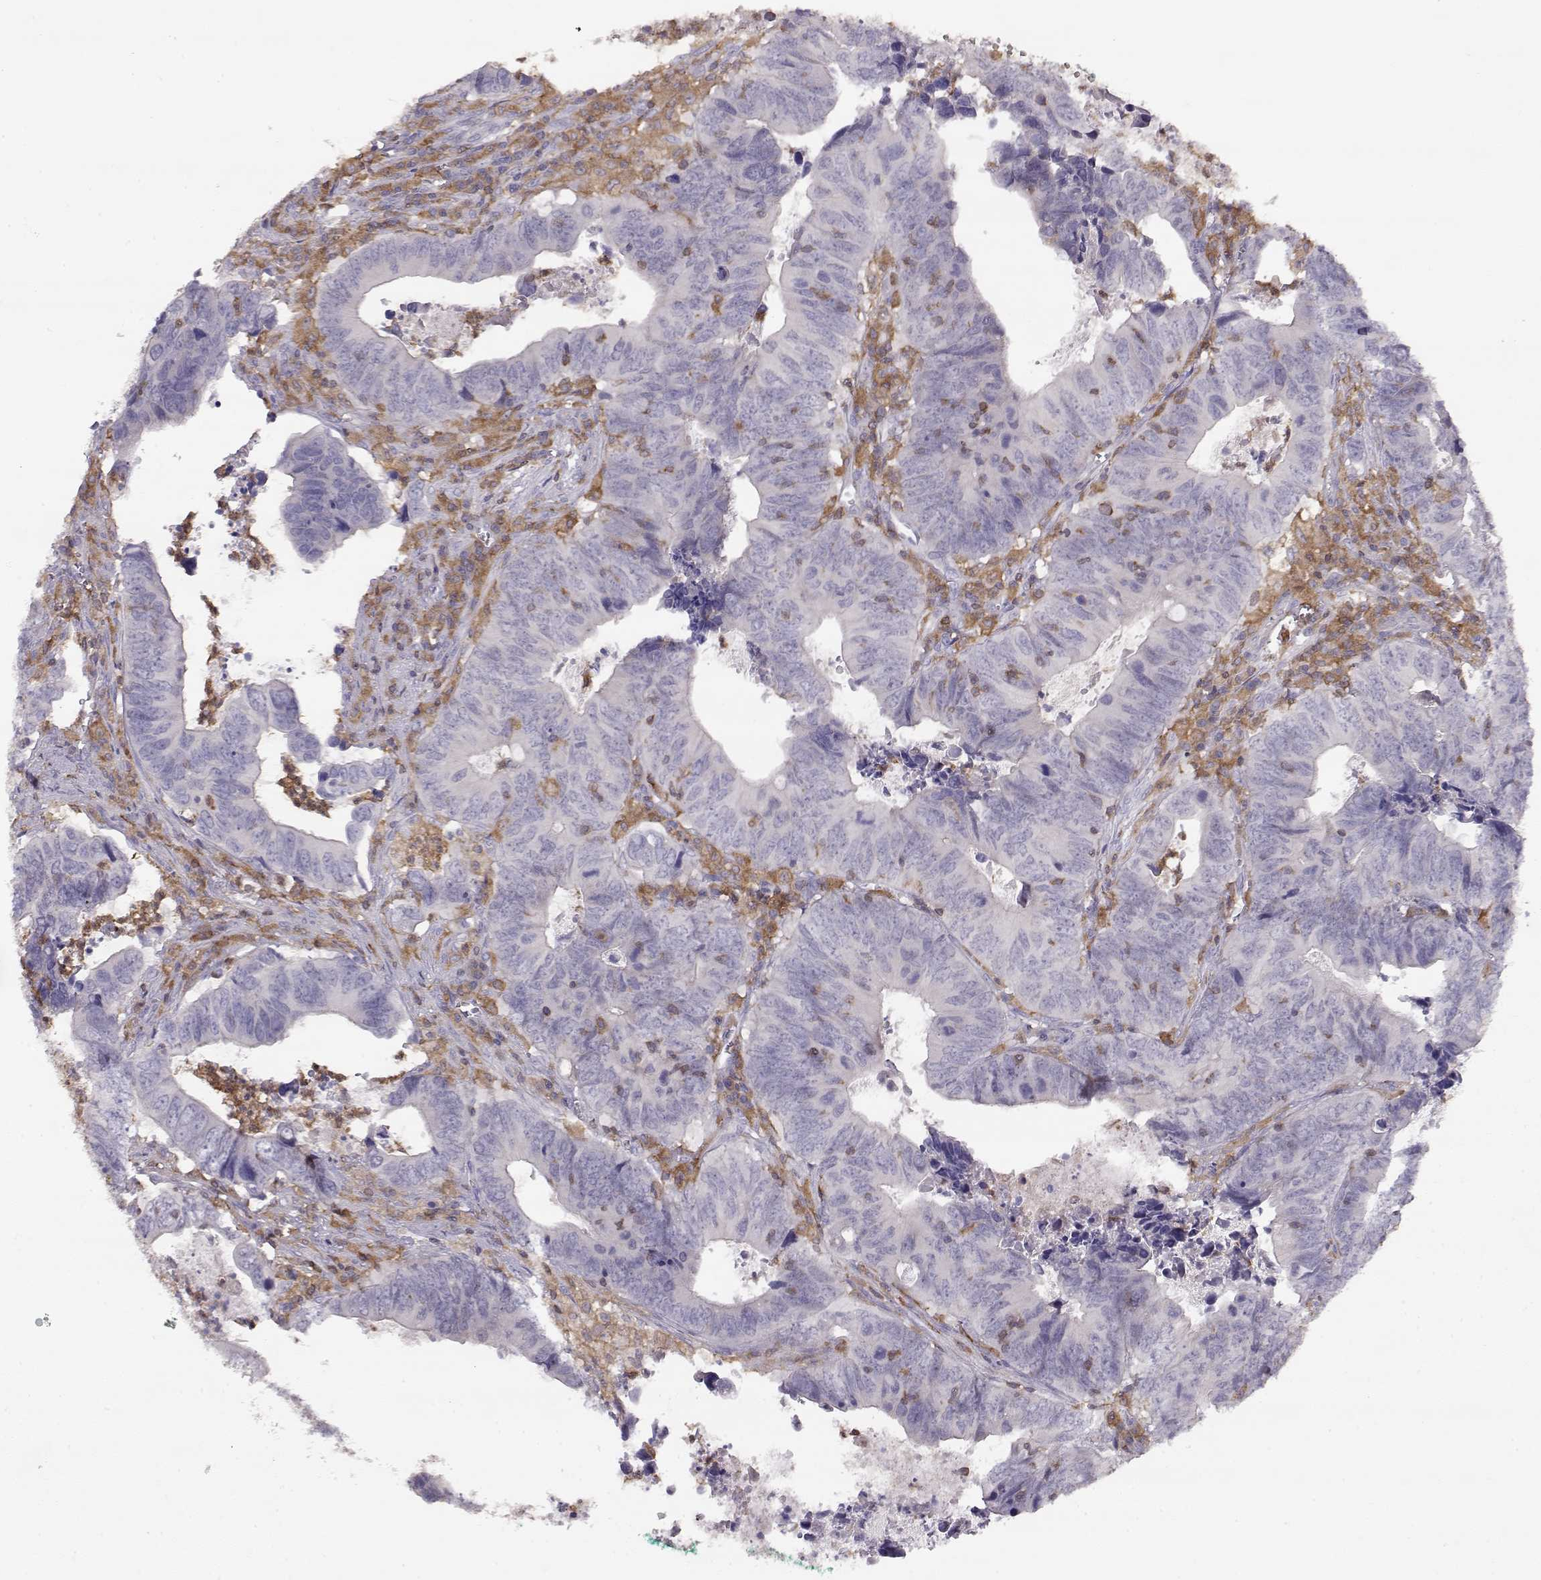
{"staining": {"intensity": "negative", "quantity": "none", "location": "none"}, "tissue": "colorectal cancer", "cell_type": "Tumor cells", "image_type": "cancer", "snomed": [{"axis": "morphology", "description": "Adenocarcinoma, NOS"}, {"axis": "topography", "description": "Colon"}], "caption": "An image of human colorectal adenocarcinoma is negative for staining in tumor cells.", "gene": "VAV1", "patient": {"sex": "female", "age": 82}}